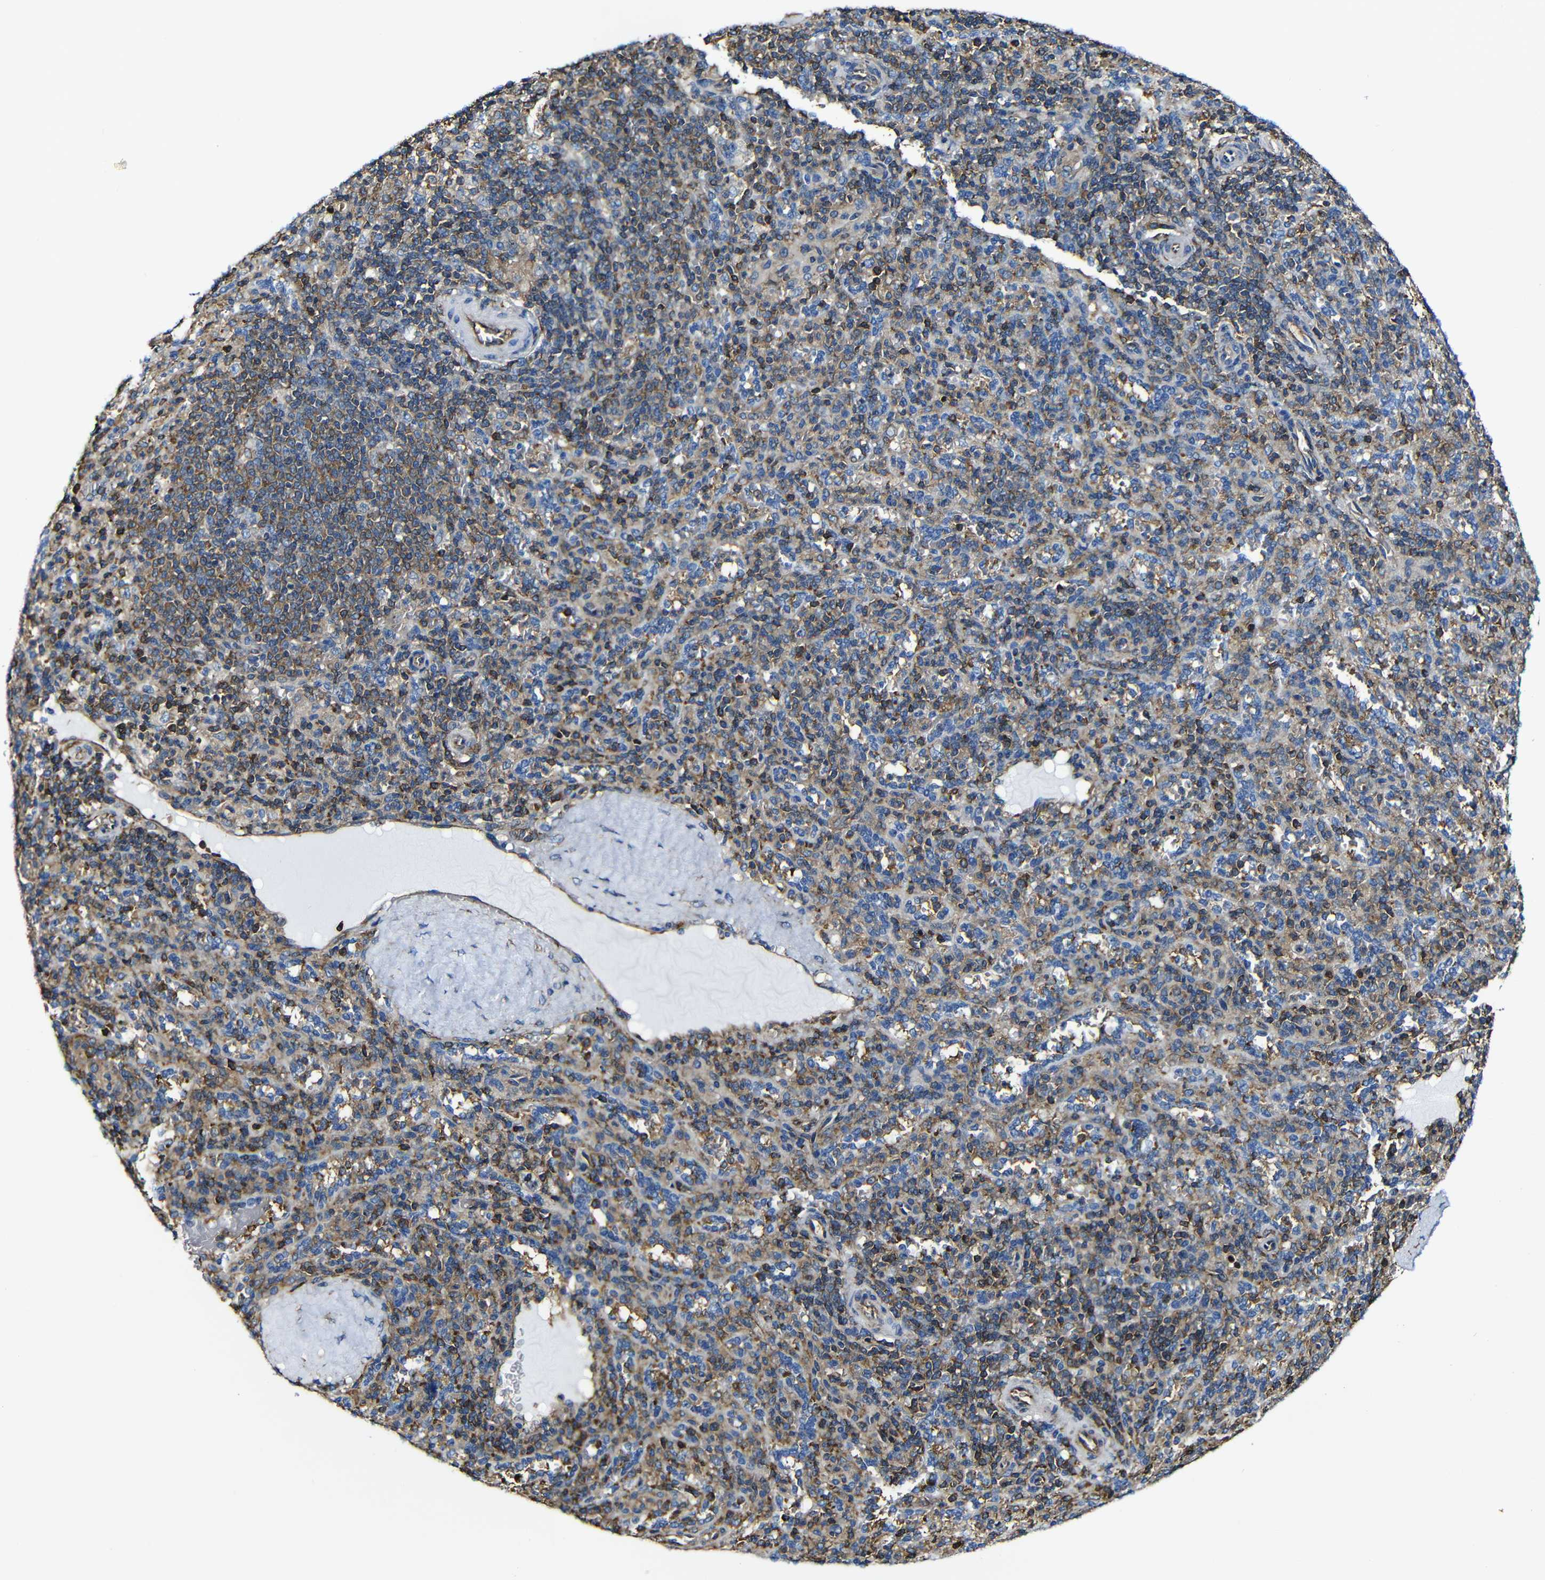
{"staining": {"intensity": "moderate", "quantity": "25%-75%", "location": "cytoplasmic/membranous"}, "tissue": "spleen", "cell_type": "Cells in red pulp", "image_type": "normal", "snomed": [{"axis": "morphology", "description": "Normal tissue, NOS"}, {"axis": "topography", "description": "Spleen"}], "caption": "Brown immunohistochemical staining in unremarkable spleen reveals moderate cytoplasmic/membranous expression in approximately 25%-75% of cells in red pulp. Nuclei are stained in blue.", "gene": "MSN", "patient": {"sex": "male", "age": 36}}